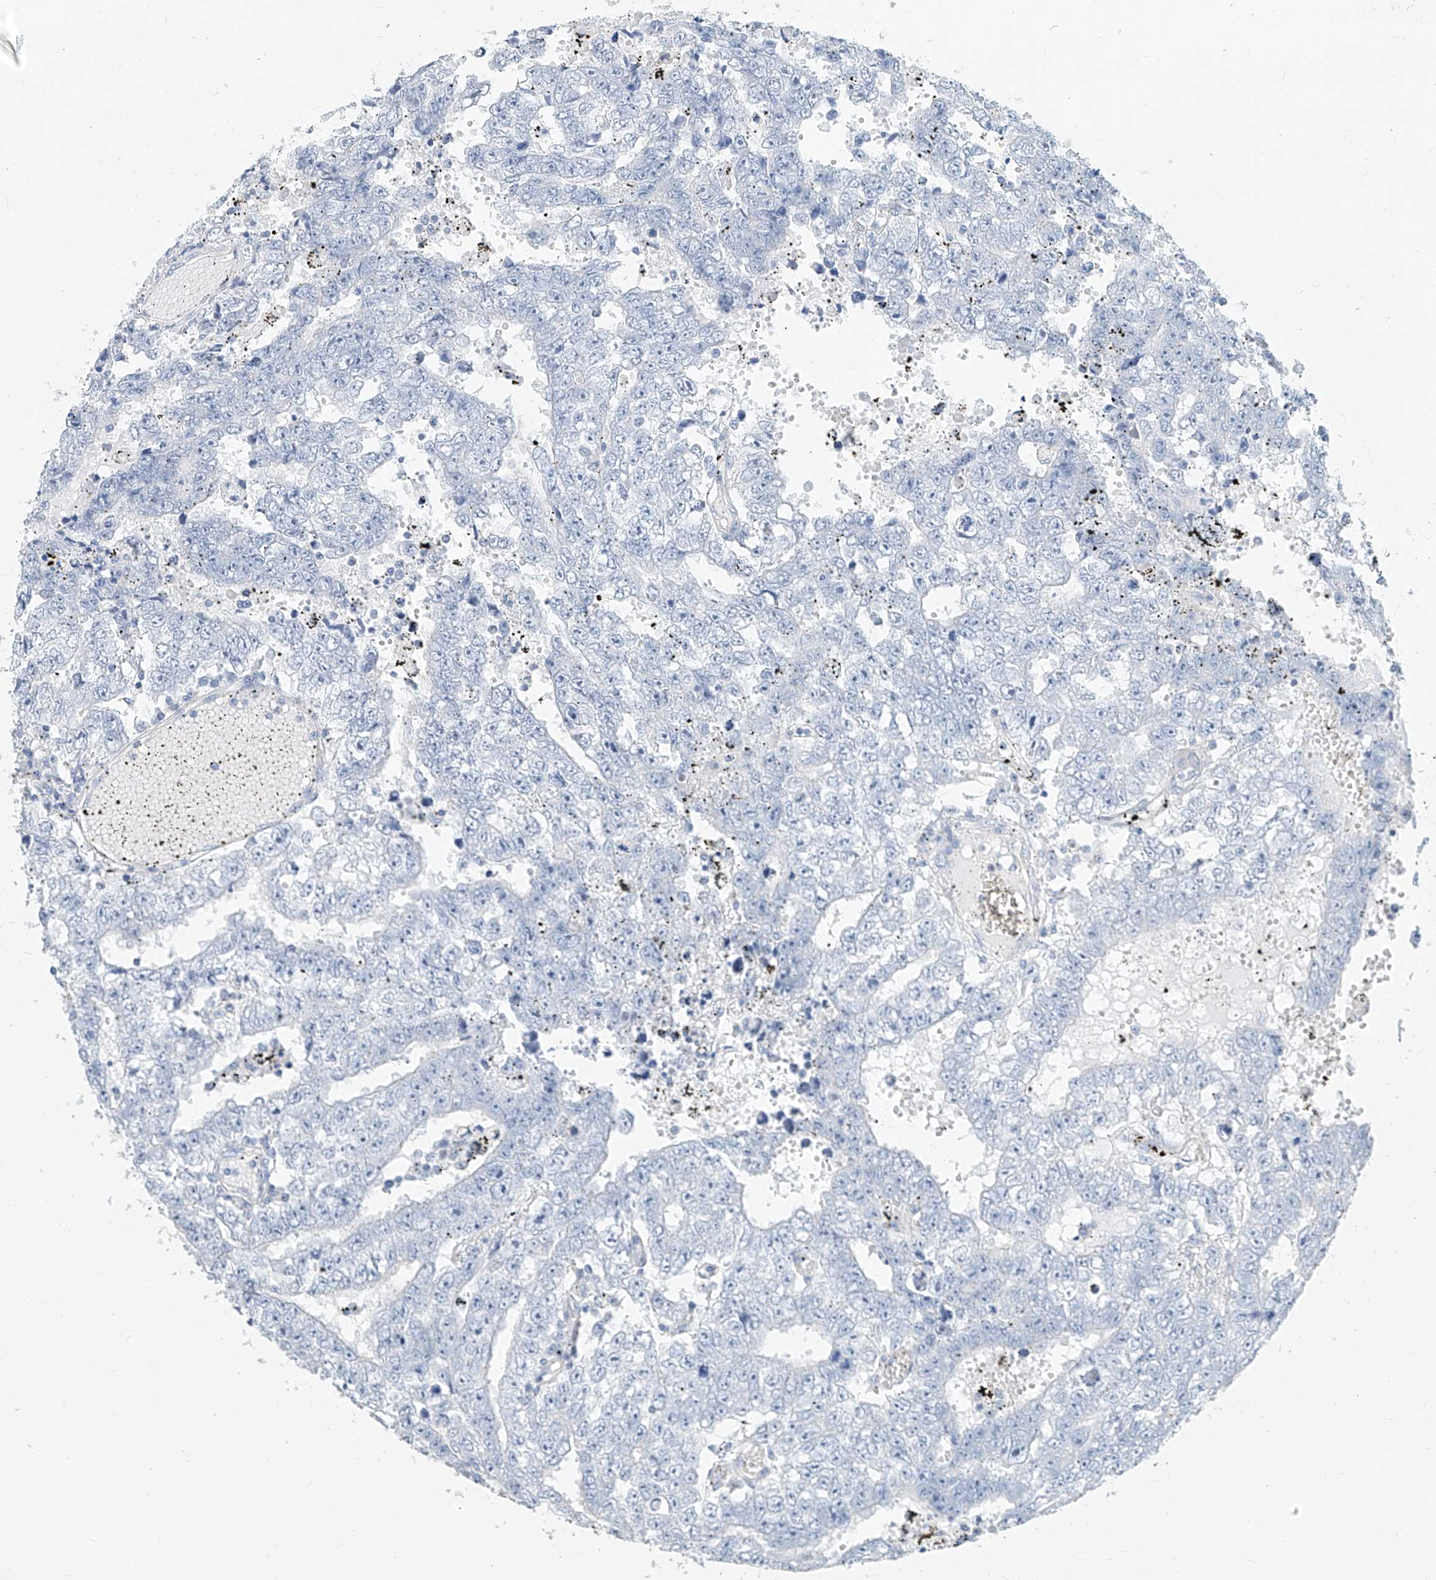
{"staining": {"intensity": "negative", "quantity": "none", "location": "none"}, "tissue": "testis cancer", "cell_type": "Tumor cells", "image_type": "cancer", "snomed": [{"axis": "morphology", "description": "Carcinoma, Embryonal, NOS"}, {"axis": "topography", "description": "Testis"}], "caption": "This is a photomicrograph of IHC staining of embryonal carcinoma (testis), which shows no positivity in tumor cells.", "gene": "ZZEF1", "patient": {"sex": "male", "age": 25}}